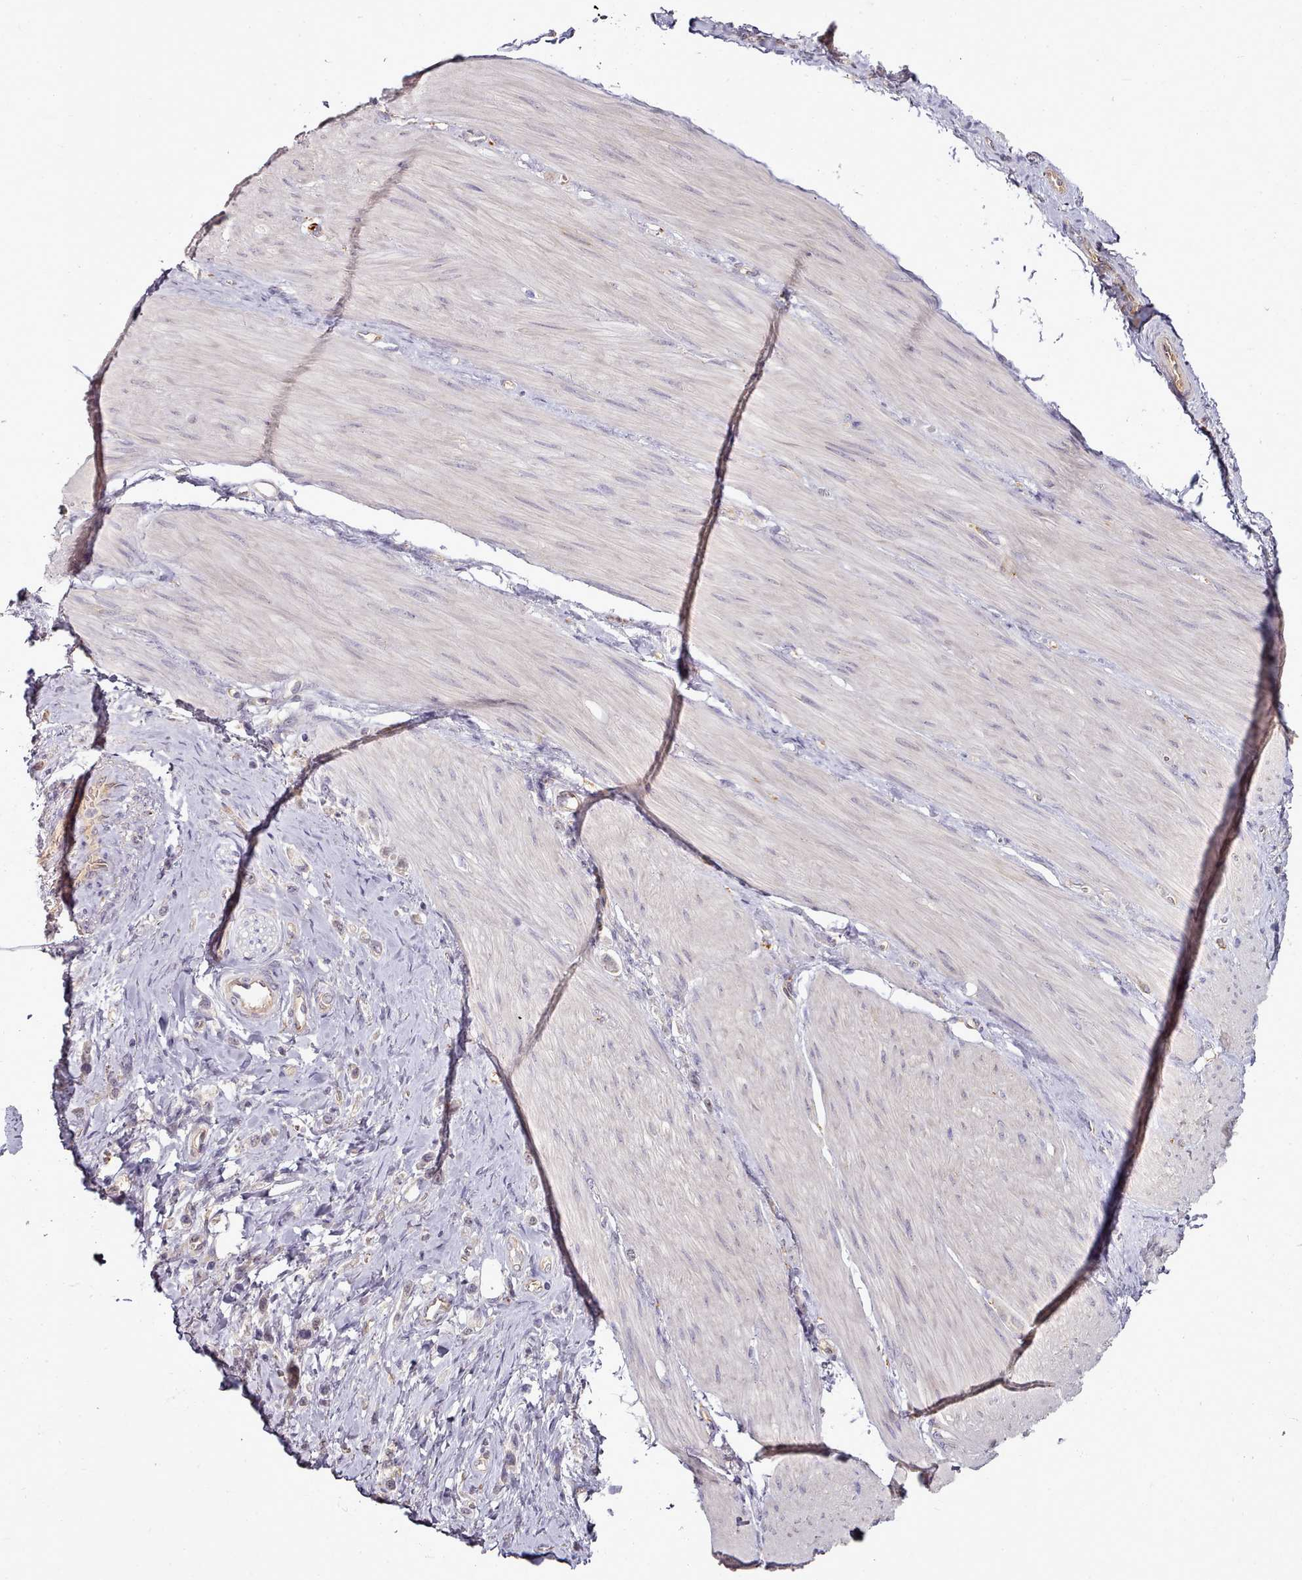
{"staining": {"intensity": "weak", "quantity": "<25%", "location": "nuclear"}, "tissue": "stomach cancer", "cell_type": "Tumor cells", "image_type": "cancer", "snomed": [{"axis": "morphology", "description": "Adenocarcinoma, NOS"}, {"axis": "topography", "description": "Stomach"}], "caption": "DAB (3,3'-diaminobenzidine) immunohistochemical staining of human stomach cancer shows no significant staining in tumor cells. The staining was performed using DAB to visualize the protein expression in brown, while the nuclei were stained in blue with hematoxylin (Magnification: 20x).", "gene": "C1QTNF5", "patient": {"sex": "female", "age": 65}}